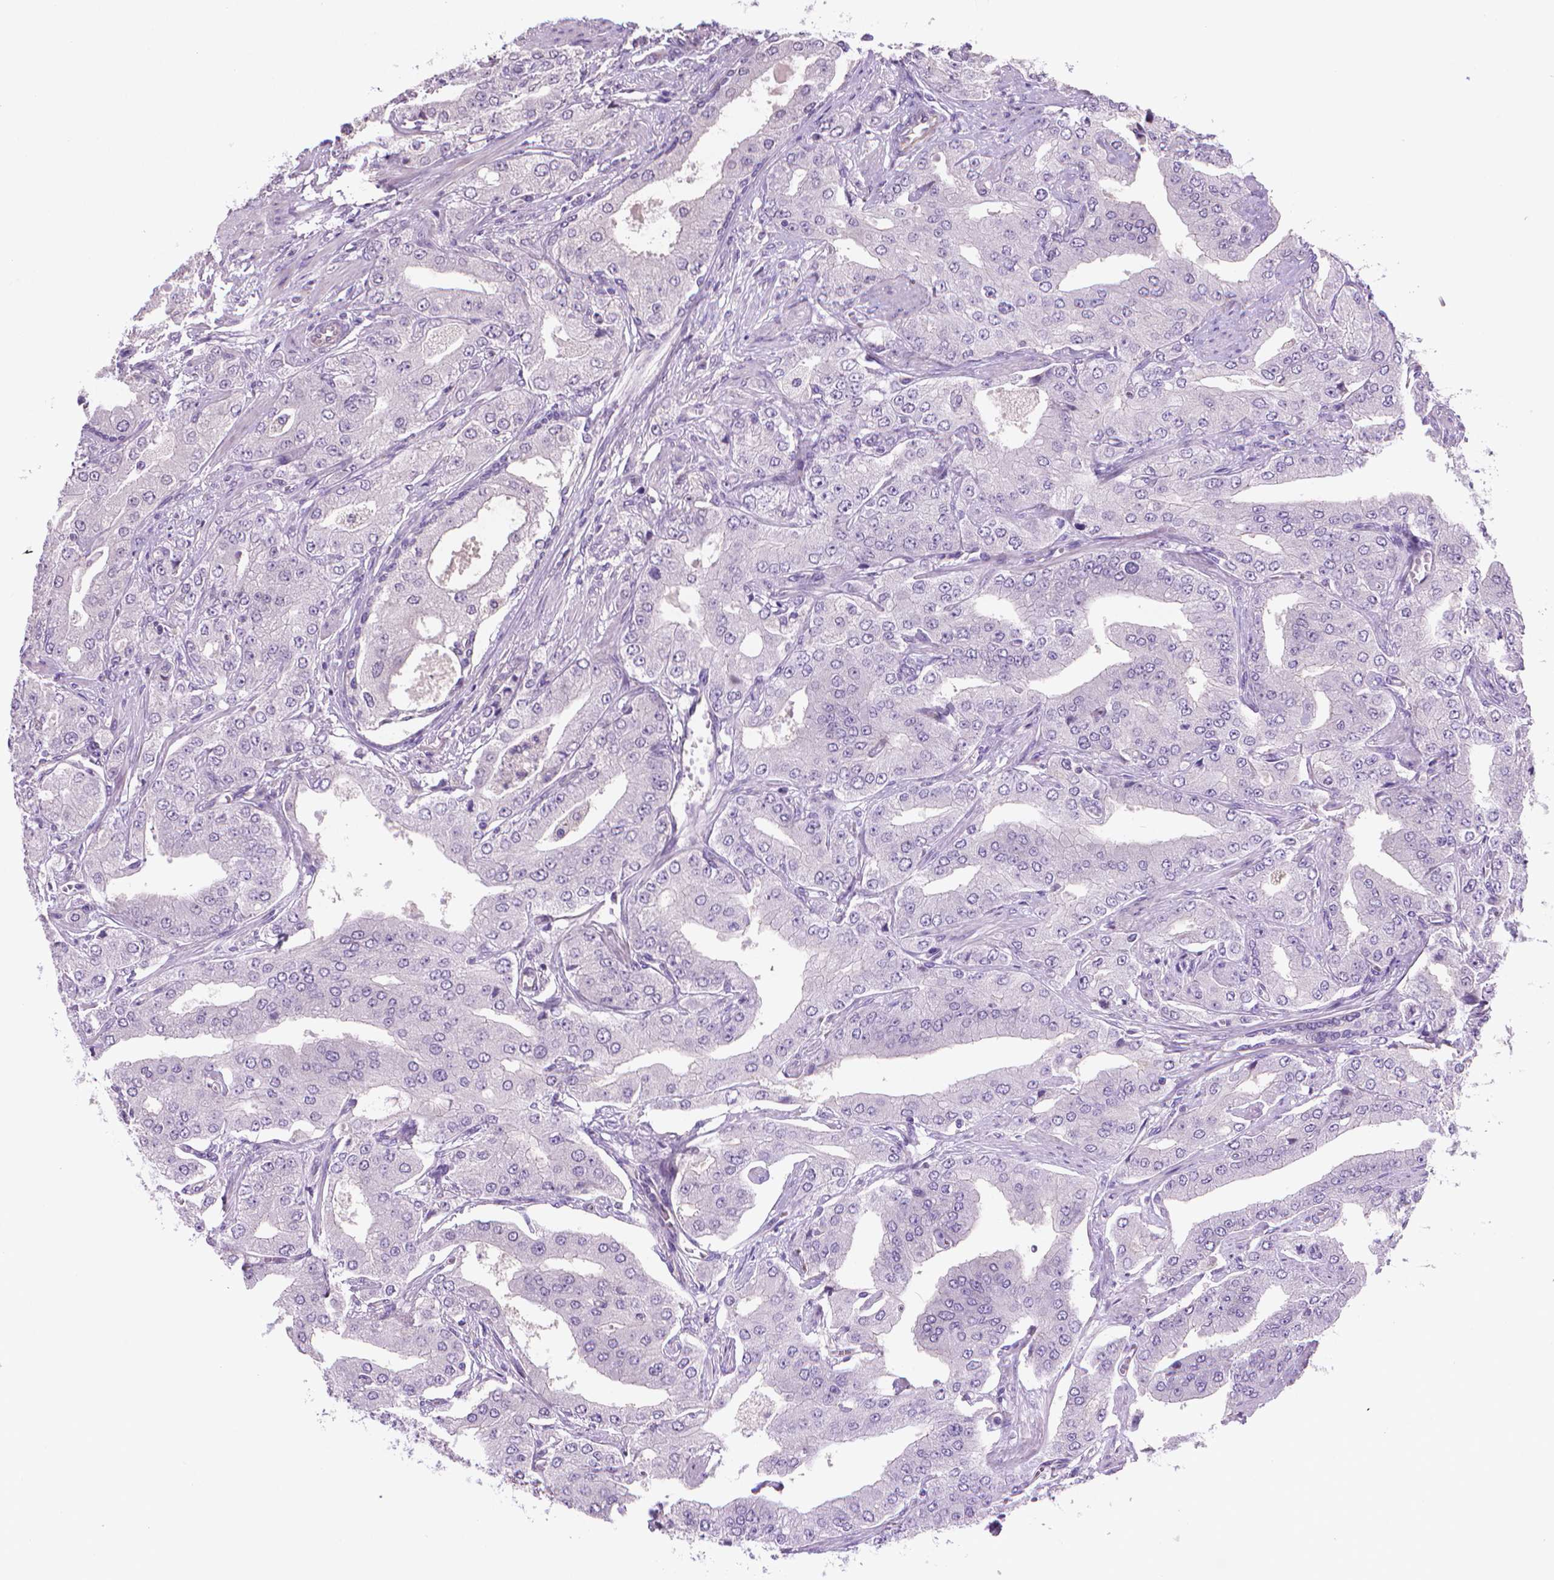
{"staining": {"intensity": "negative", "quantity": "none", "location": "none"}, "tissue": "prostate cancer", "cell_type": "Tumor cells", "image_type": "cancer", "snomed": [{"axis": "morphology", "description": "Adenocarcinoma, Low grade"}, {"axis": "topography", "description": "Prostate"}], "caption": "A photomicrograph of human prostate cancer is negative for staining in tumor cells.", "gene": "CLXN", "patient": {"sex": "male", "age": 60}}